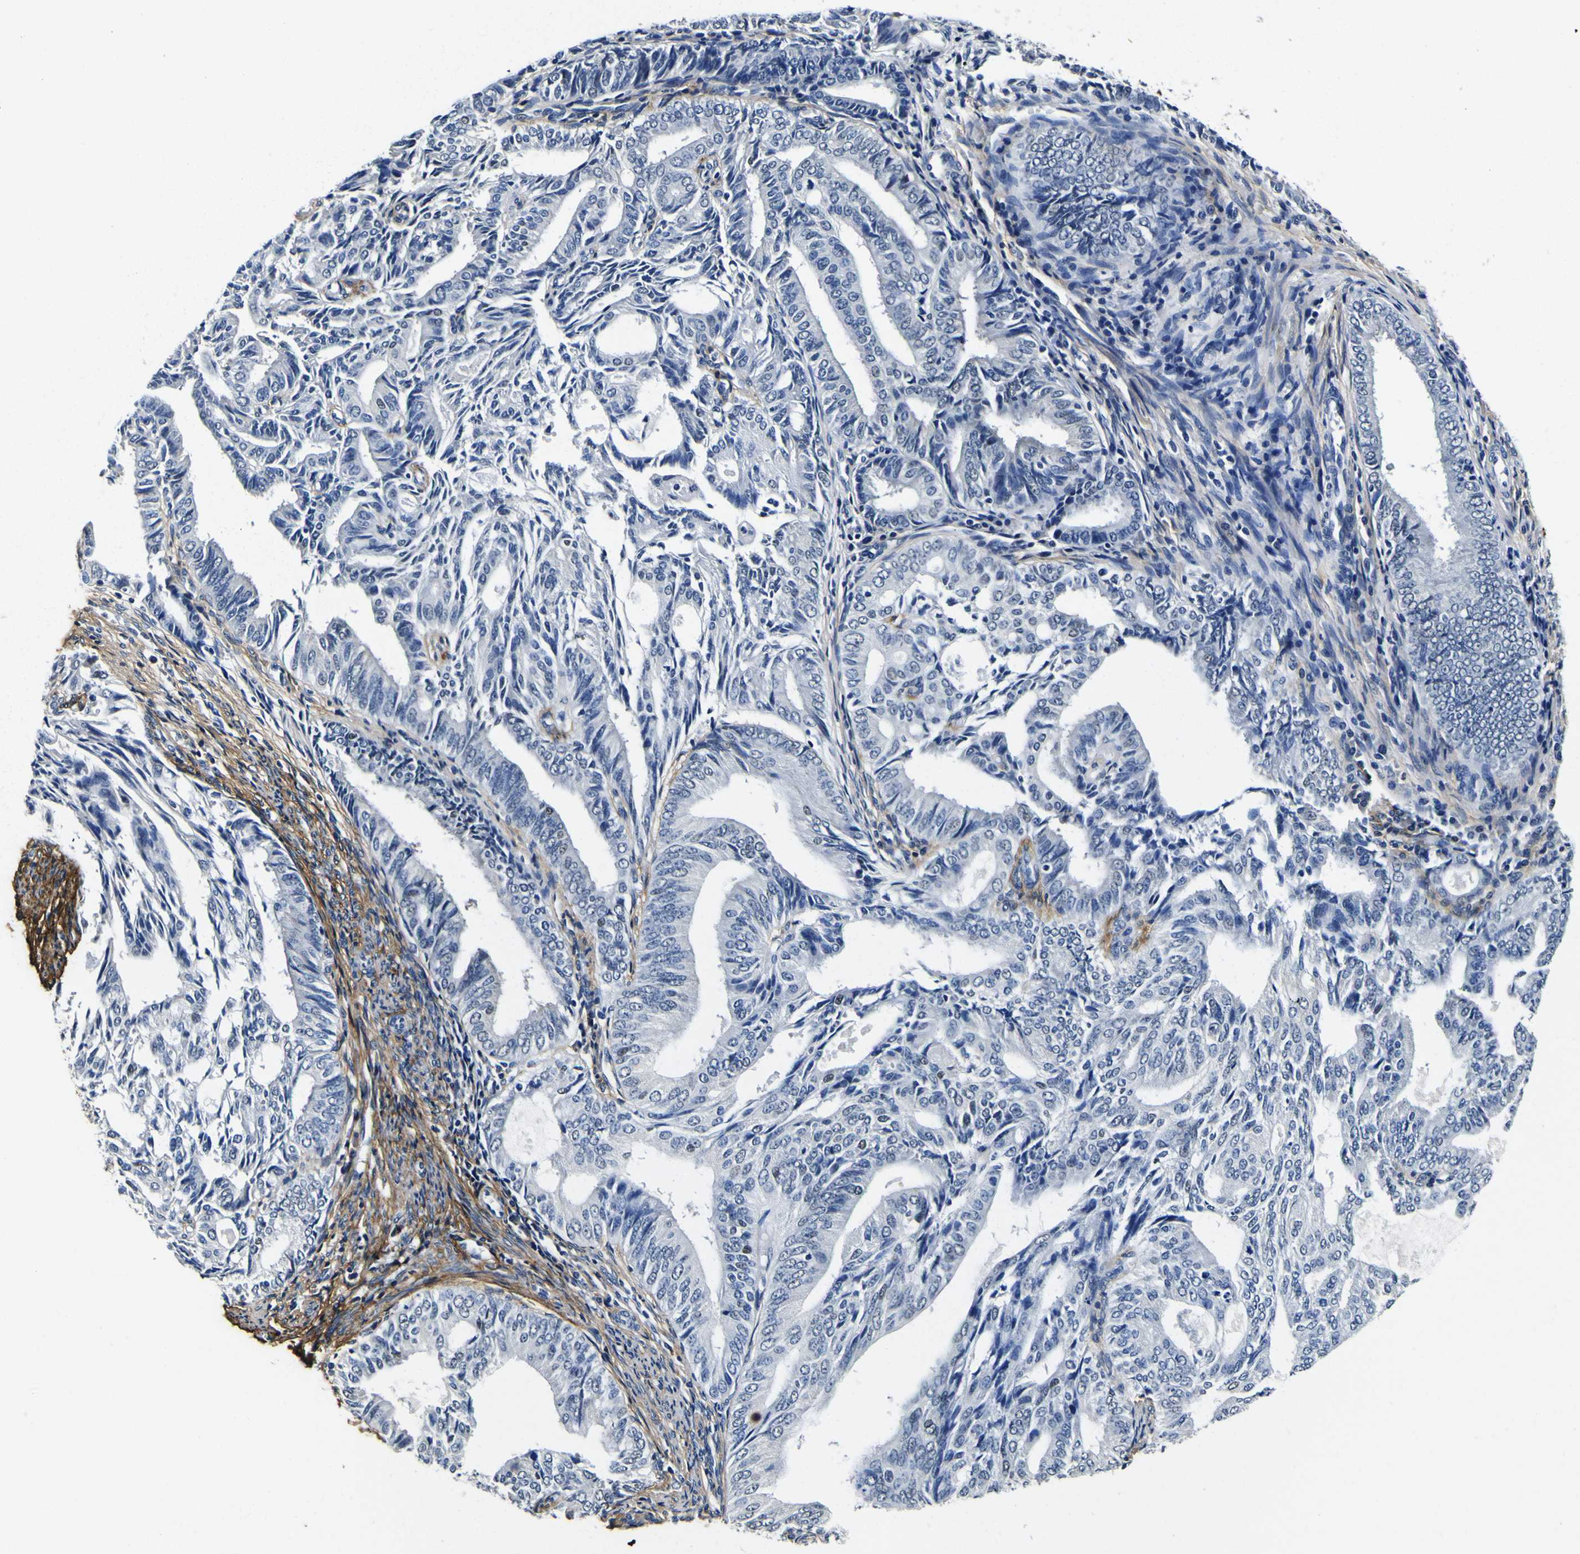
{"staining": {"intensity": "negative", "quantity": "none", "location": "none"}, "tissue": "endometrial cancer", "cell_type": "Tumor cells", "image_type": "cancer", "snomed": [{"axis": "morphology", "description": "Adenocarcinoma, NOS"}, {"axis": "topography", "description": "Endometrium"}], "caption": "Immunohistochemical staining of human endometrial cancer reveals no significant expression in tumor cells. Brightfield microscopy of IHC stained with DAB (brown) and hematoxylin (blue), captured at high magnification.", "gene": "POSTN", "patient": {"sex": "female", "age": 58}}